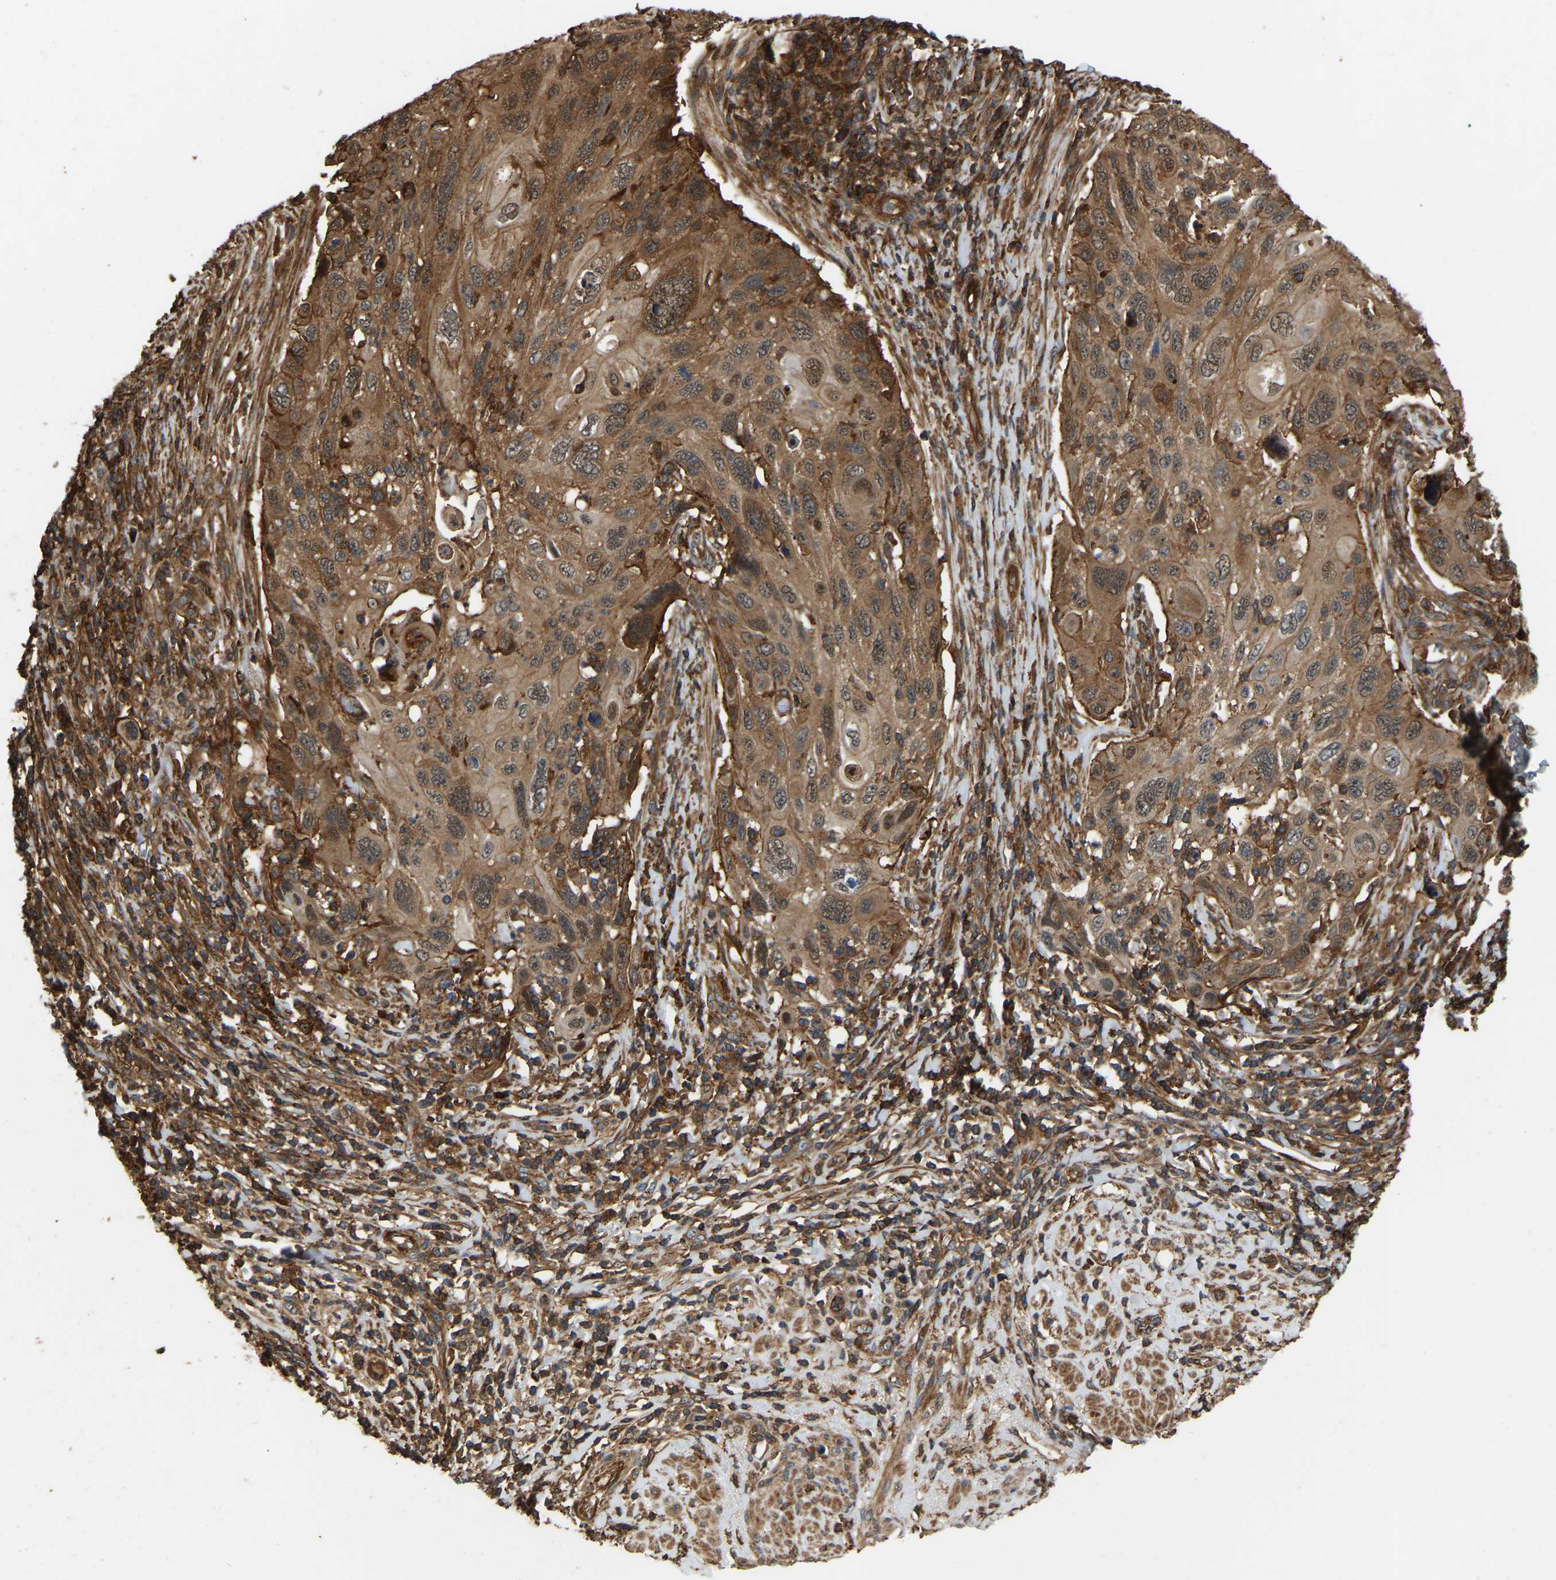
{"staining": {"intensity": "moderate", "quantity": ">75%", "location": "cytoplasmic/membranous"}, "tissue": "cervical cancer", "cell_type": "Tumor cells", "image_type": "cancer", "snomed": [{"axis": "morphology", "description": "Squamous cell carcinoma, NOS"}, {"axis": "topography", "description": "Cervix"}], "caption": "Cervical cancer tissue demonstrates moderate cytoplasmic/membranous positivity in about >75% of tumor cells (DAB IHC with brightfield microscopy, high magnification).", "gene": "SAMD9L", "patient": {"sex": "female", "age": 70}}